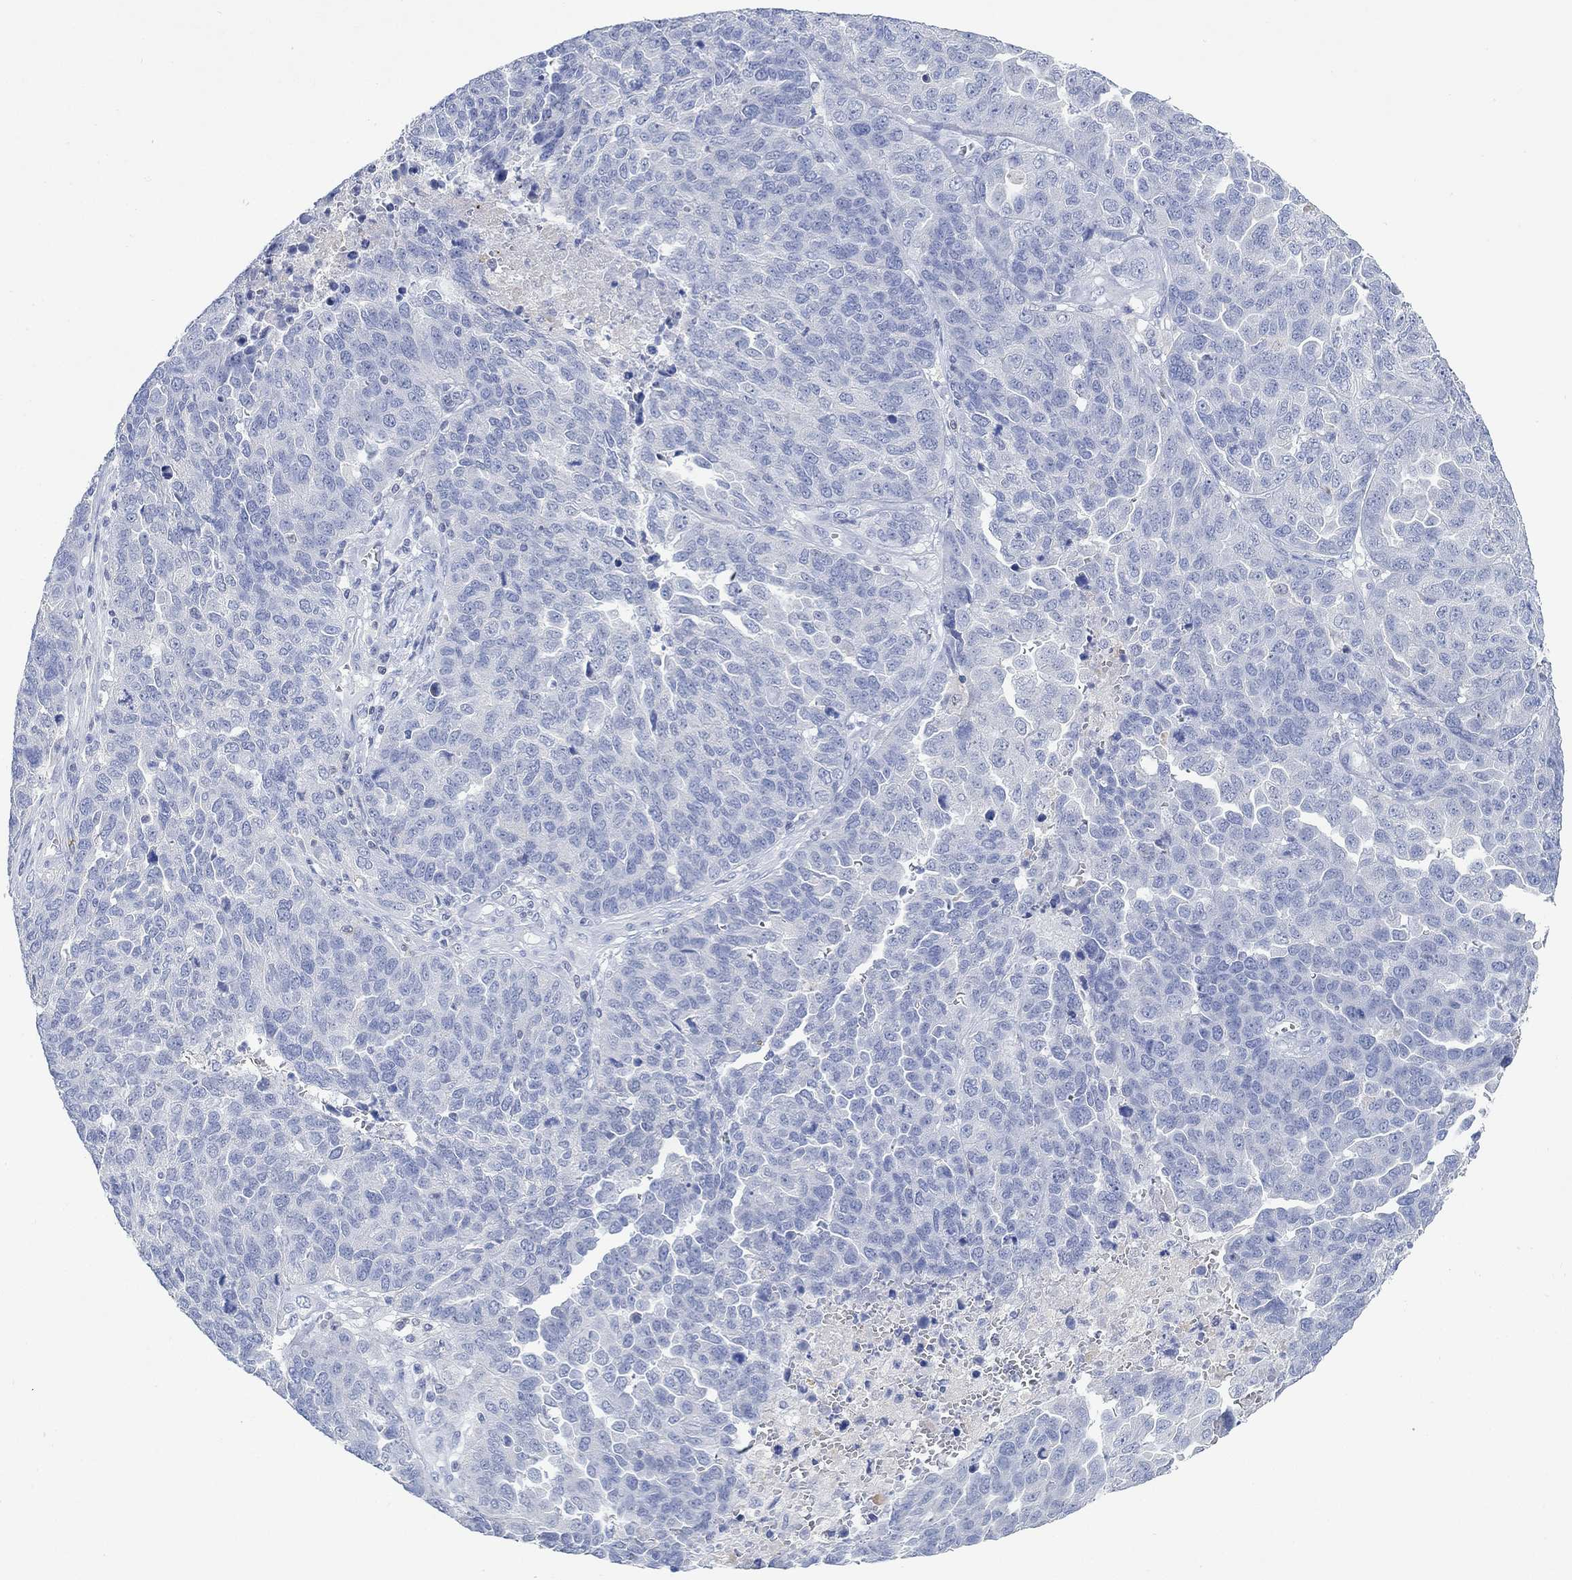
{"staining": {"intensity": "negative", "quantity": "none", "location": "none"}, "tissue": "ovarian cancer", "cell_type": "Tumor cells", "image_type": "cancer", "snomed": [{"axis": "morphology", "description": "Cystadenocarcinoma, serous, NOS"}, {"axis": "topography", "description": "Ovary"}], "caption": "Image shows no protein positivity in tumor cells of ovarian cancer tissue.", "gene": "PPP1R17", "patient": {"sex": "female", "age": 87}}